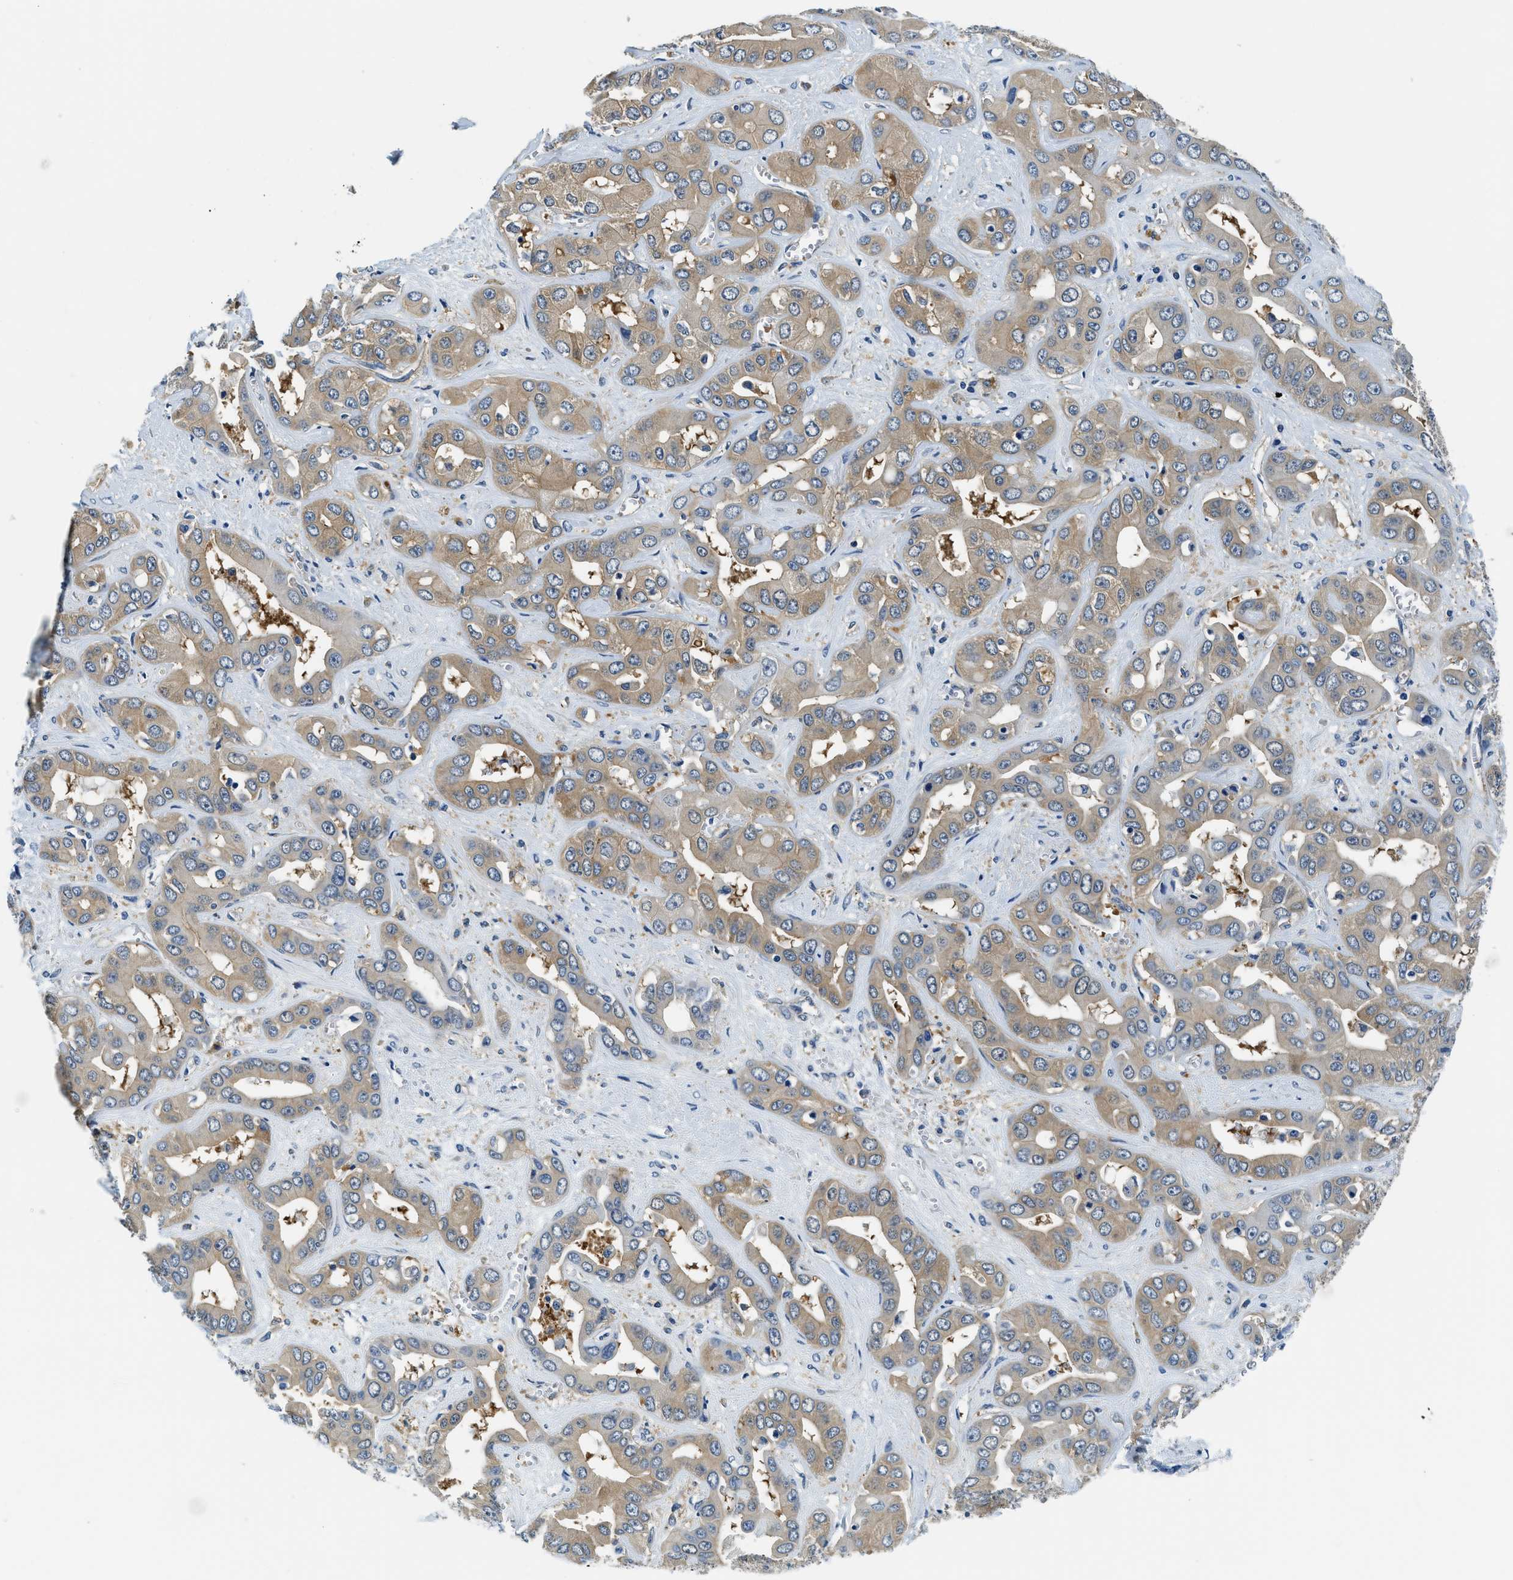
{"staining": {"intensity": "moderate", "quantity": ">75%", "location": "cytoplasmic/membranous"}, "tissue": "liver cancer", "cell_type": "Tumor cells", "image_type": "cancer", "snomed": [{"axis": "morphology", "description": "Cholangiocarcinoma"}, {"axis": "topography", "description": "Liver"}], "caption": "A medium amount of moderate cytoplasmic/membranous positivity is identified in about >75% of tumor cells in liver cholangiocarcinoma tissue.", "gene": "TWF1", "patient": {"sex": "female", "age": 52}}